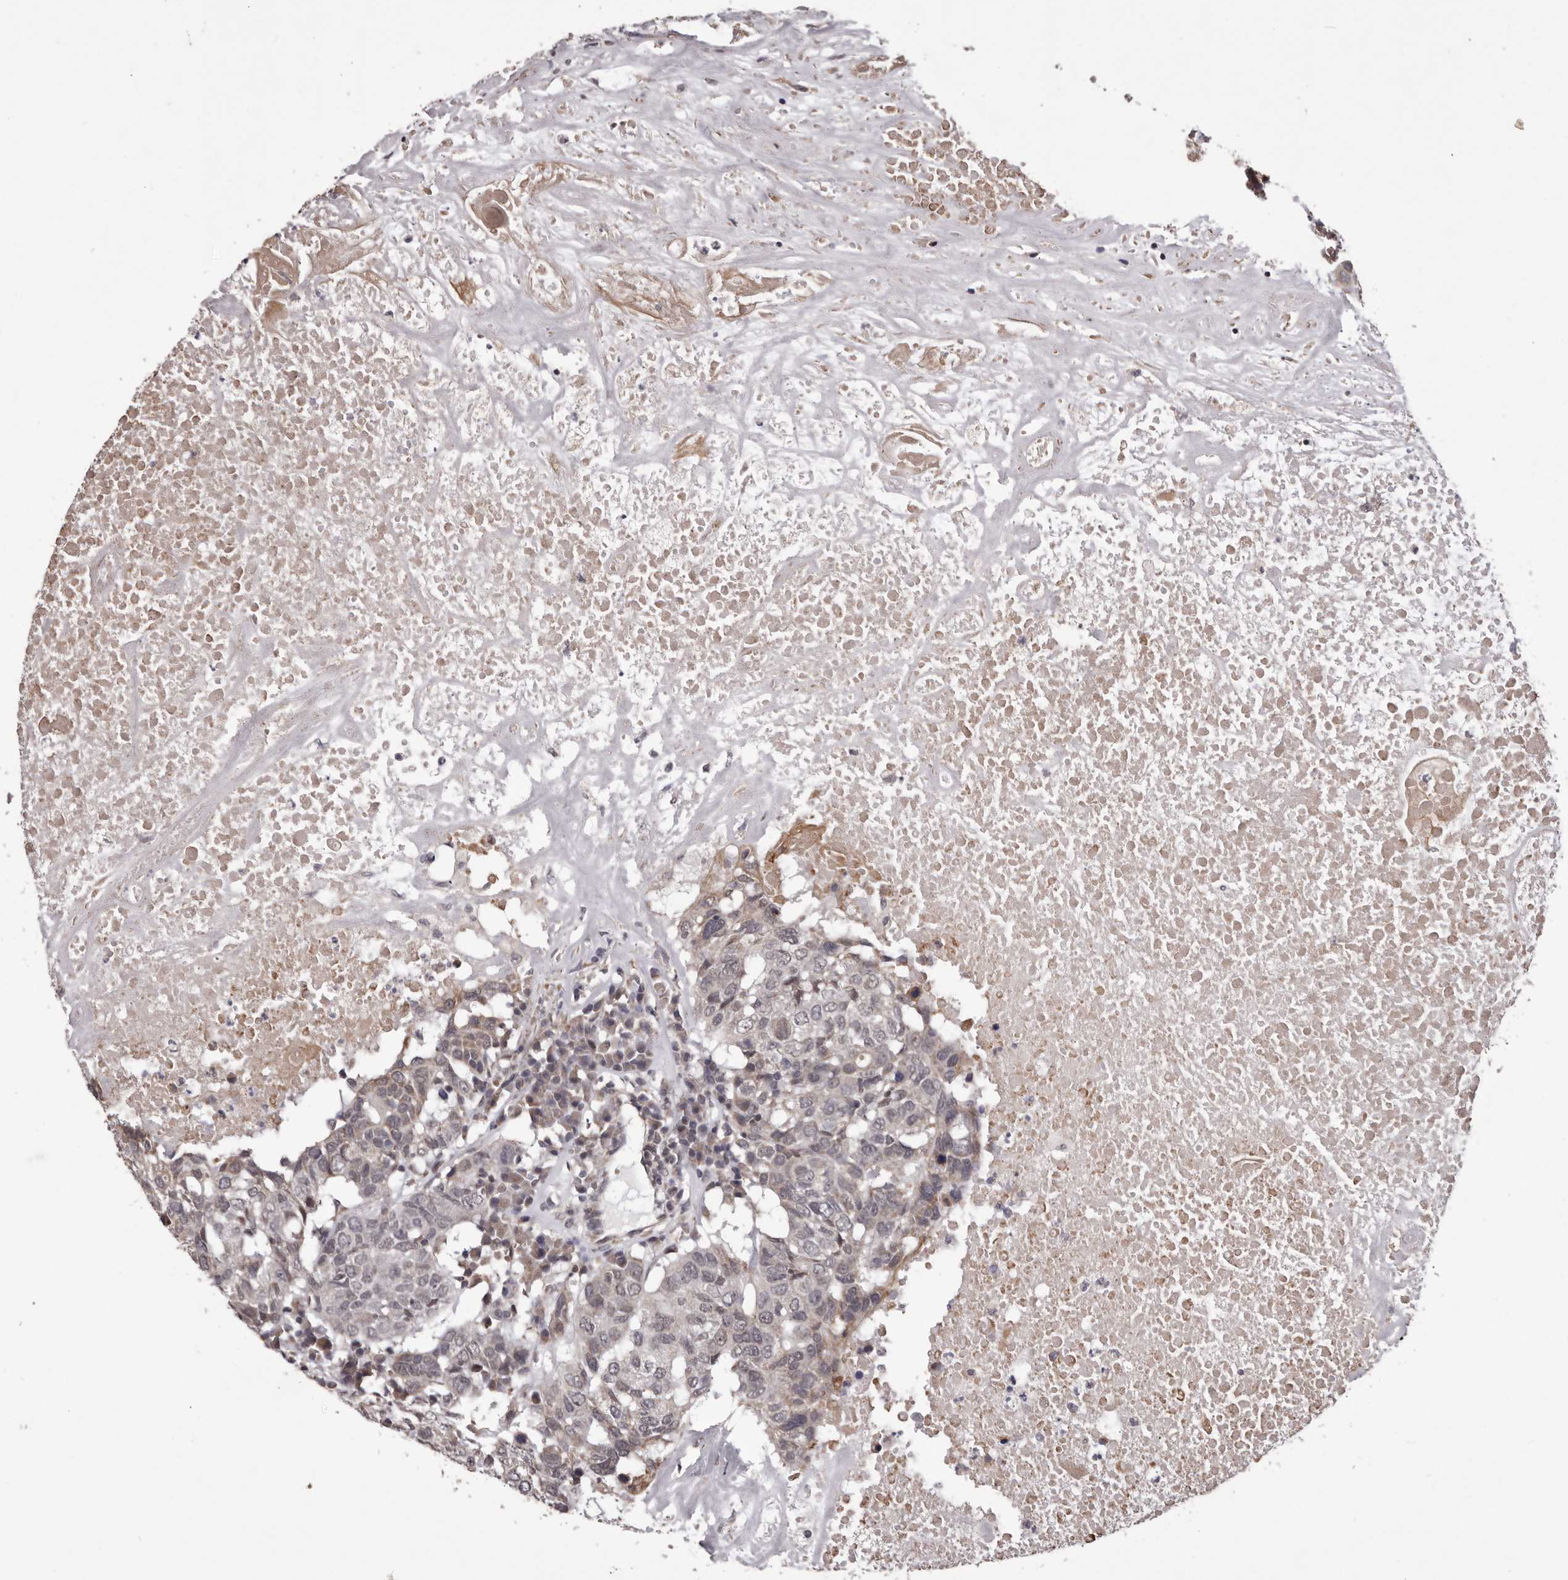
{"staining": {"intensity": "negative", "quantity": "none", "location": "none"}, "tissue": "head and neck cancer", "cell_type": "Tumor cells", "image_type": "cancer", "snomed": [{"axis": "morphology", "description": "Squamous cell carcinoma, NOS"}, {"axis": "topography", "description": "Head-Neck"}], "caption": "High power microscopy photomicrograph of an immunohistochemistry image of head and neck squamous cell carcinoma, revealing no significant staining in tumor cells.", "gene": "CELF3", "patient": {"sex": "male", "age": 66}}